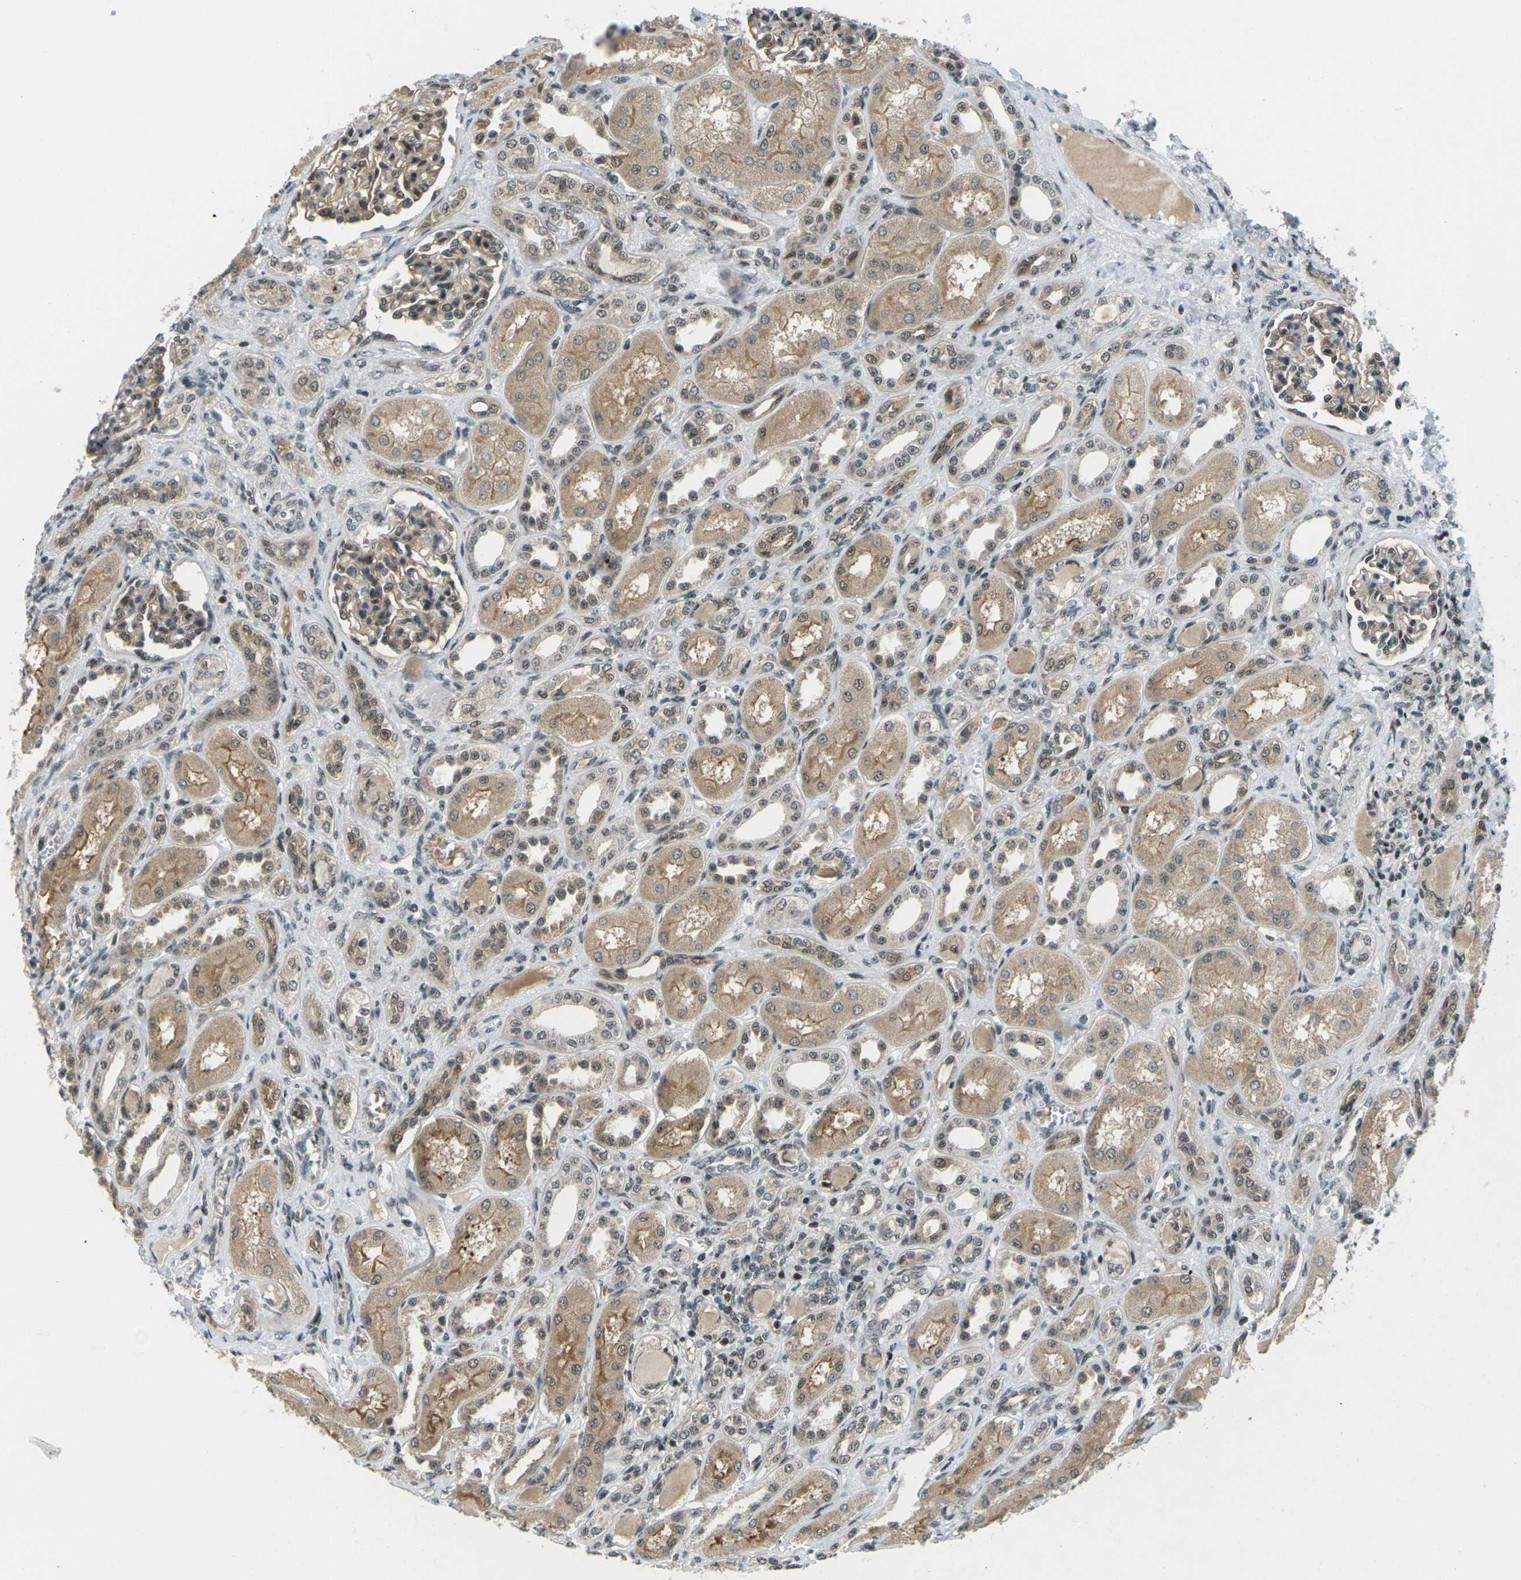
{"staining": {"intensity": "moderate", "quantity": ">75%", "location": "cytoplasmic/membranous"}, "tissue": "kidney", "cell_type": "Cells in glomeruli", "image_type": "normal", "snomed": [{"axis": "morphology", "description": "Normal tissue, NOS"}, {"axis": "topography", "description": "Kidney"}], "caption": "Immunohistochemical staining of benign kidney reveals moderate cytoplasmic/membranous protein staining in about >75% of cells in glomeruli.", "gene": "UBE2S", "patient": {"sex": "male", "age": 7}}